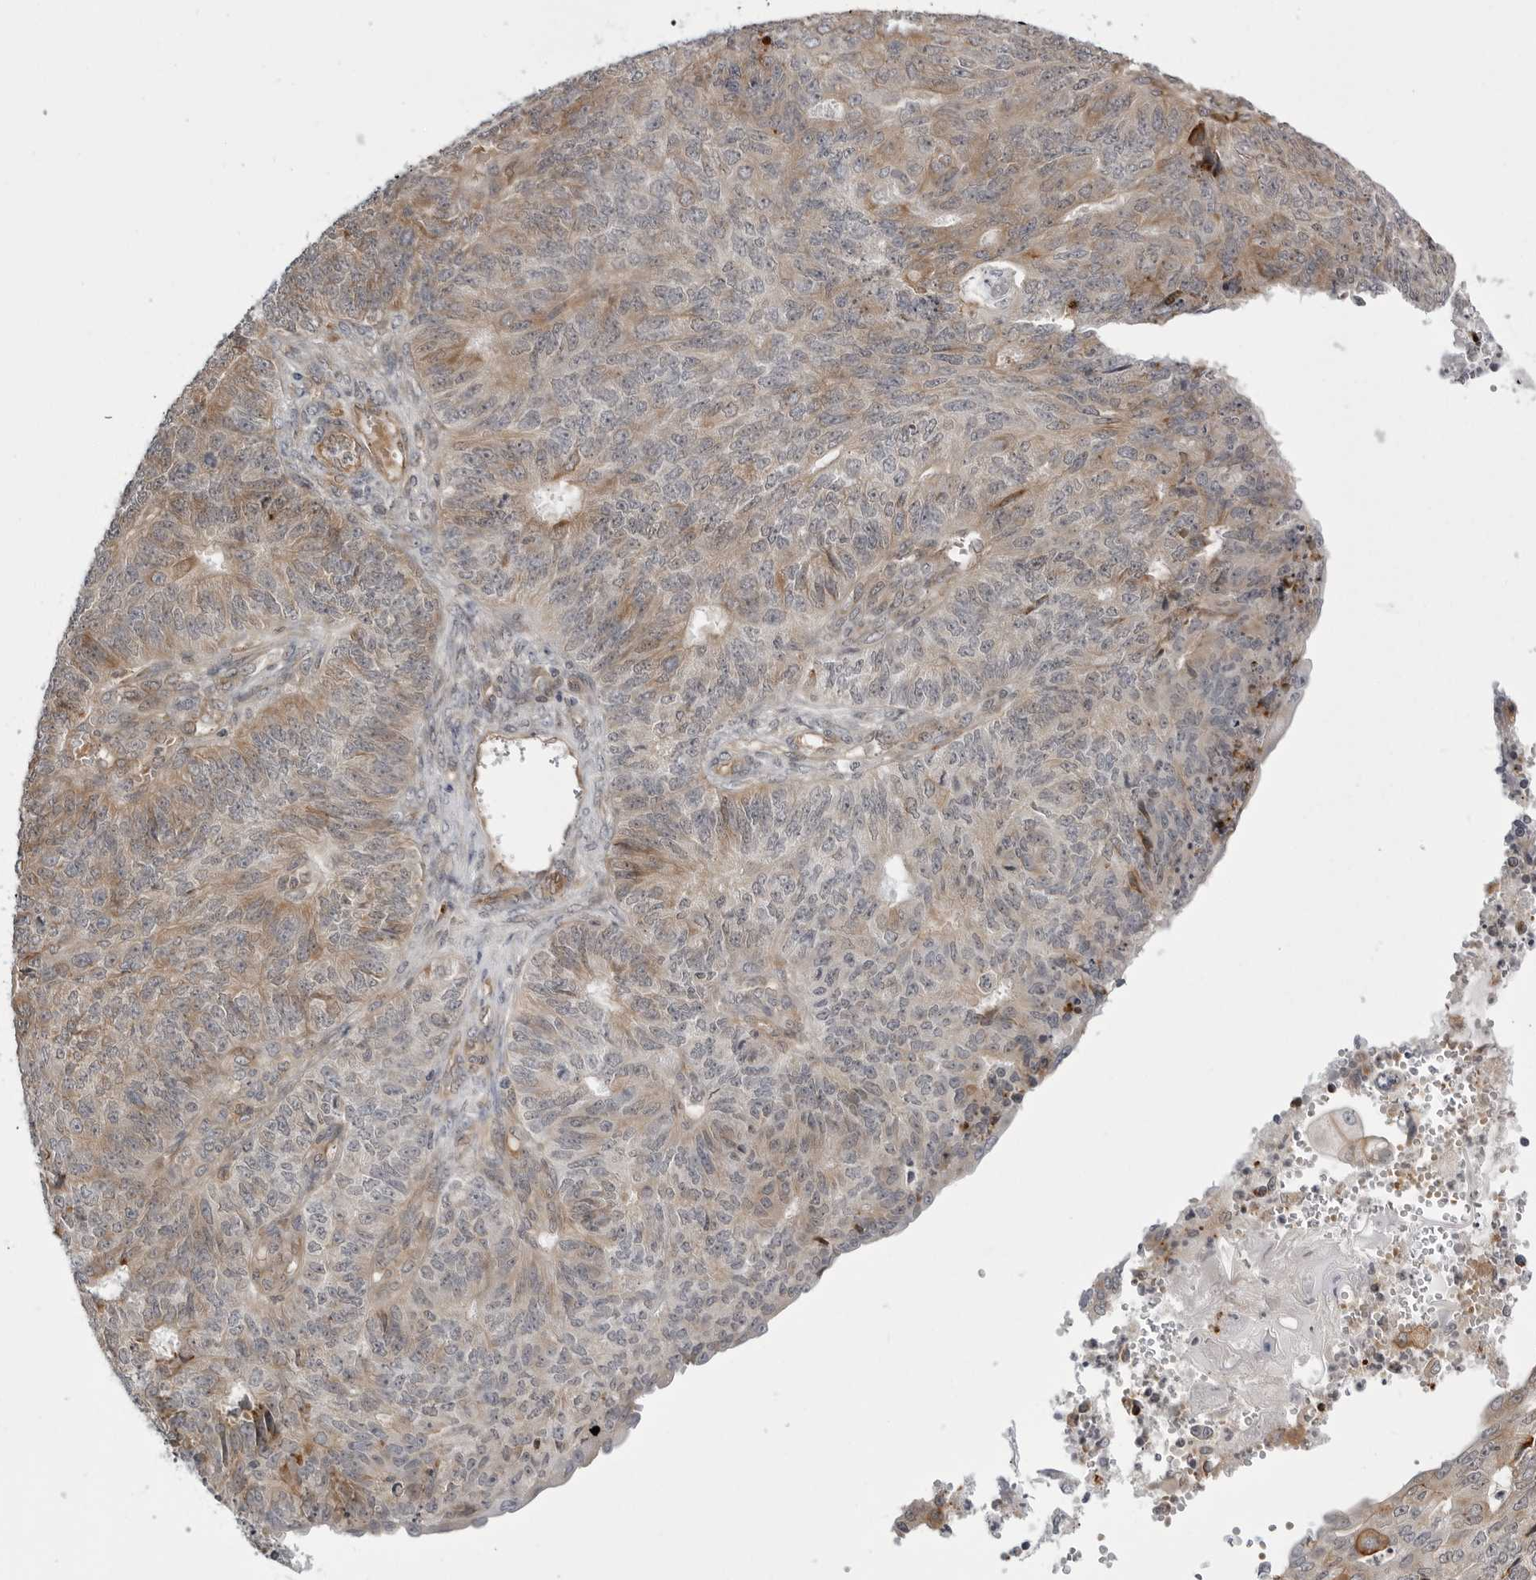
{"staining": {"intensity": "weak", "quantity": "25%-75%", "location": "cytoplasmic/membranous"}, "tissue": "endometrial cancer", "cell_type": "Tumor cells", "image_type": "cancer", "snomed": [{"axis": "morphology", "description": "Adenocarcinoma, NOS"}, {"axis": "topography", "description": "Endometrium"}], "caption": "IHC photomicrograph of neoplastic tissue: endometrial cancer stained using immunohistochemistry demonstrates low levels of weak protein expression localized specifically in the cytoplasmic/membranous of tumor cells, appearing as a cytoplasmic/membranous brown color.", "gene": "ARL5A", "patient": {"sex": "female", "age": 32}}